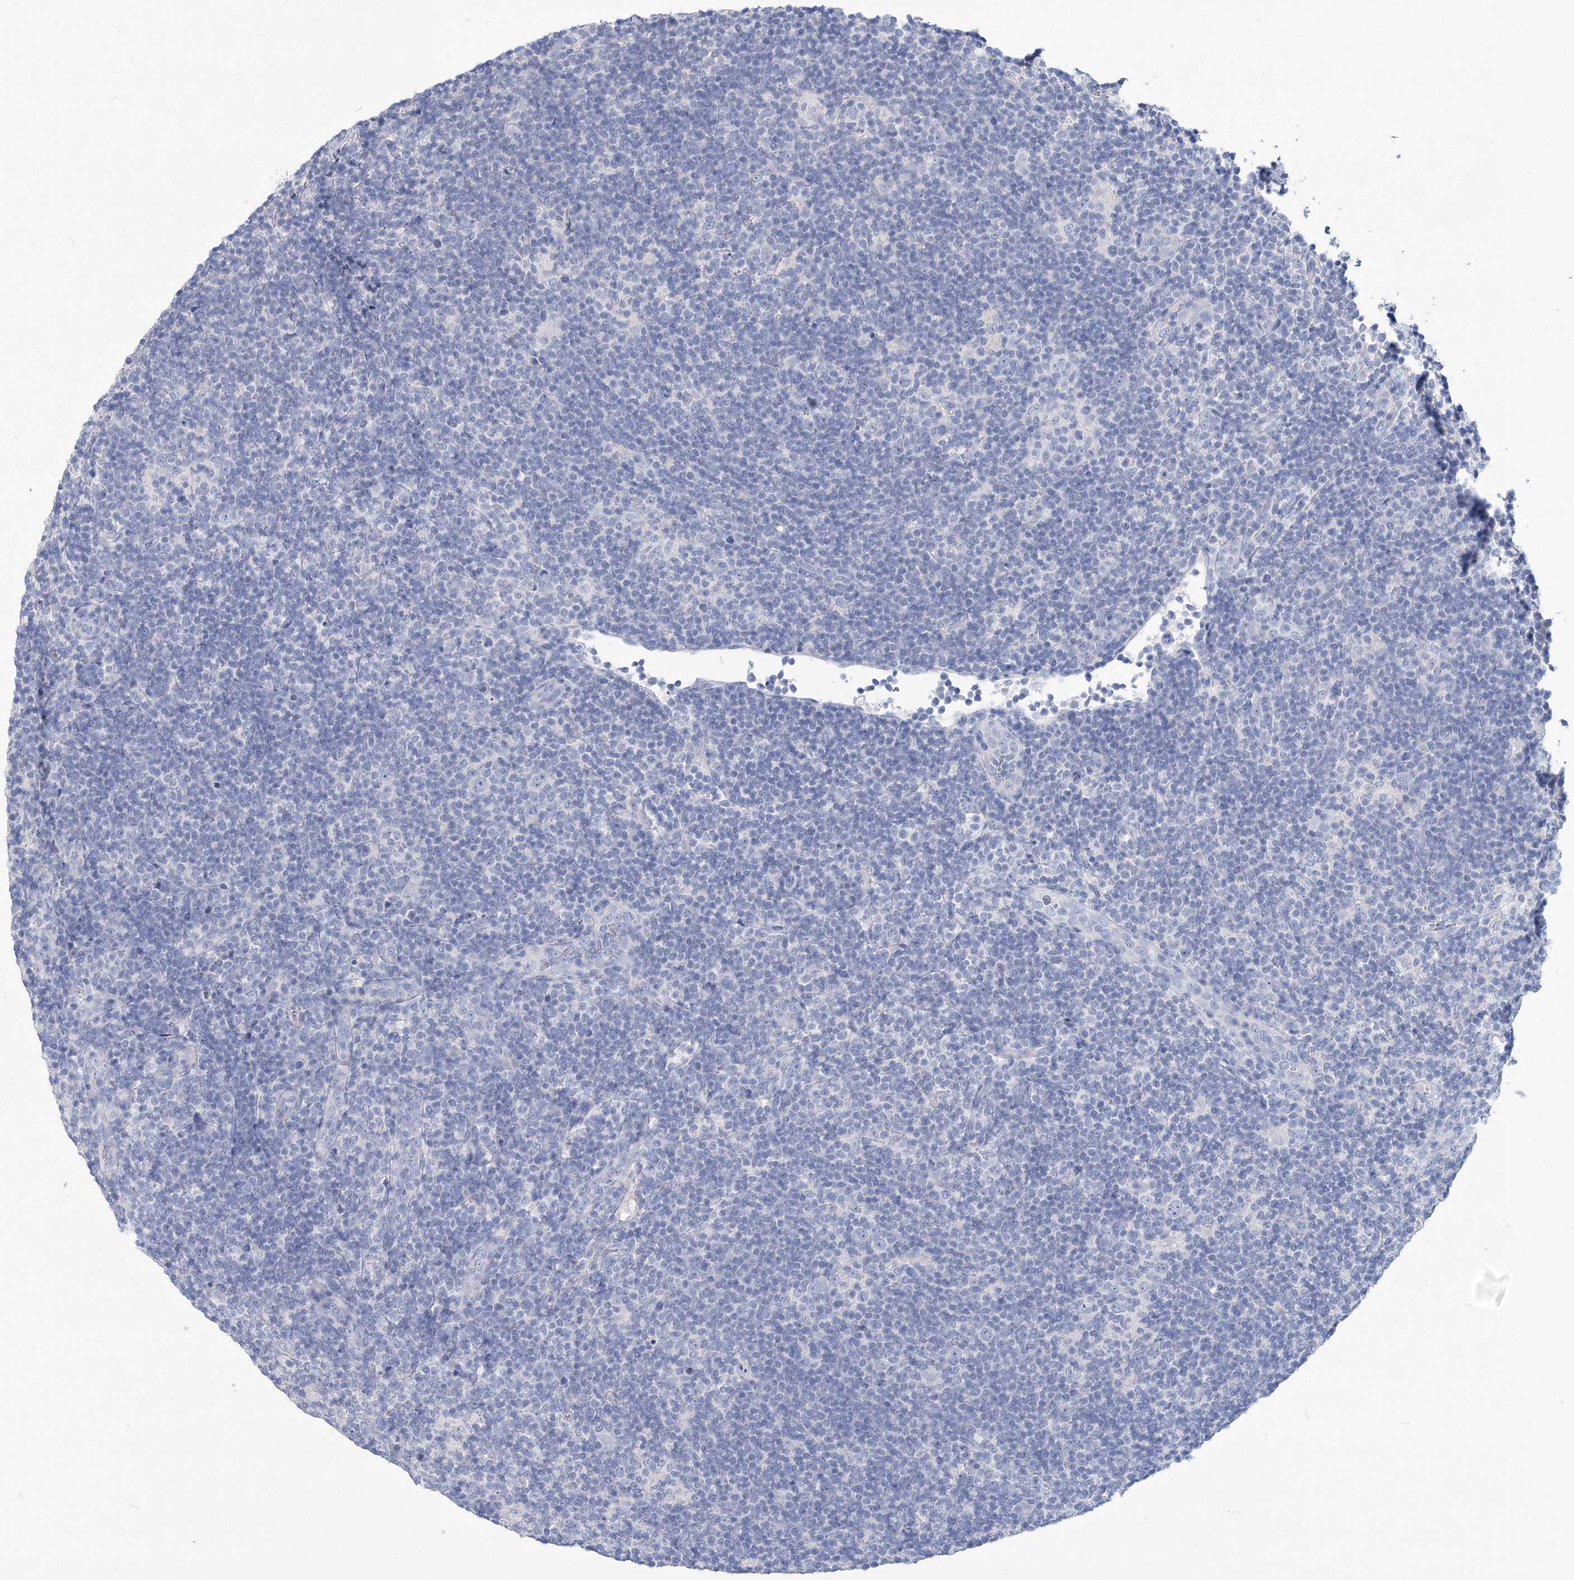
{"staining": {"intensity": "negative", "quantity": "none", "location": "none"}, "tissue": "lymphoma", "cell_type": "Tumor cells", "image_type": "cancer", "snomed": [{"axis": "morphology", "description": "Hodgkin's disease, NOS"}, {"axis": "topography", "description": "Lymph node"}], "caption": "IHC histopathology image of neoplastic tissue: lymphoma stained with DAB (3,3'-diaminobenzidine) reveals no significant protein staining in tumor cells.", "gene": "SLC9A3", "patient": {"sex": "female", "age": 57}}